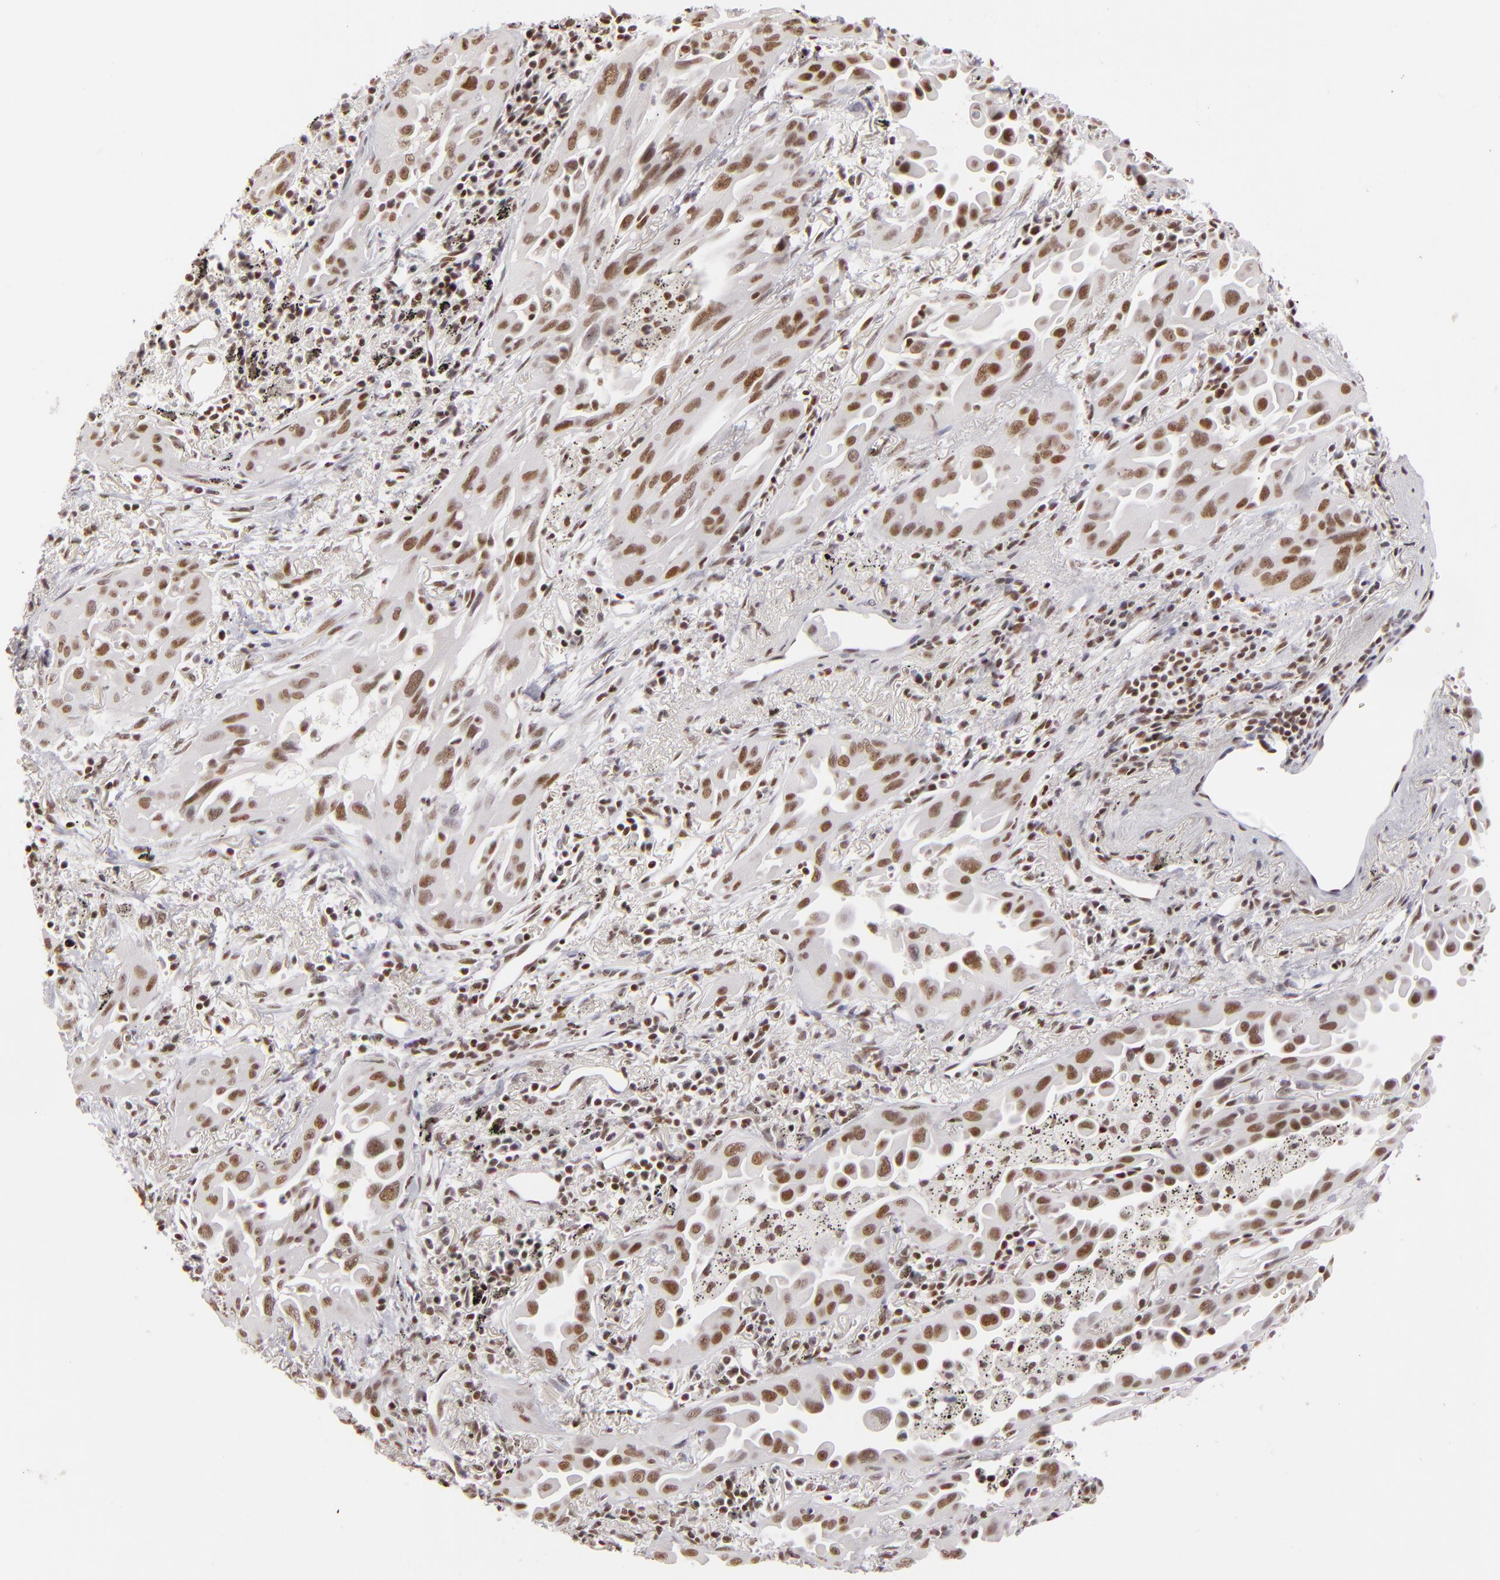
{"staining": {"intensity": "moderate", "quantity": ">75%", "location": "nuclear"}, "tissue": "lung cancer", "cell_type": "Tumor cells", "image_type": "cancer", "snomed": [{"axis": "morphology", "description": "Adenocarcinoma, NOS"}, {"axis": "topography", "description": "Lung"}], "caption": "A histopathology image of human lung cancer stained for a protein shows moderate nuclear brown staining in tumor cells.", "gene": "DAXX", "patient": {"sex": "male", "age": 68}}